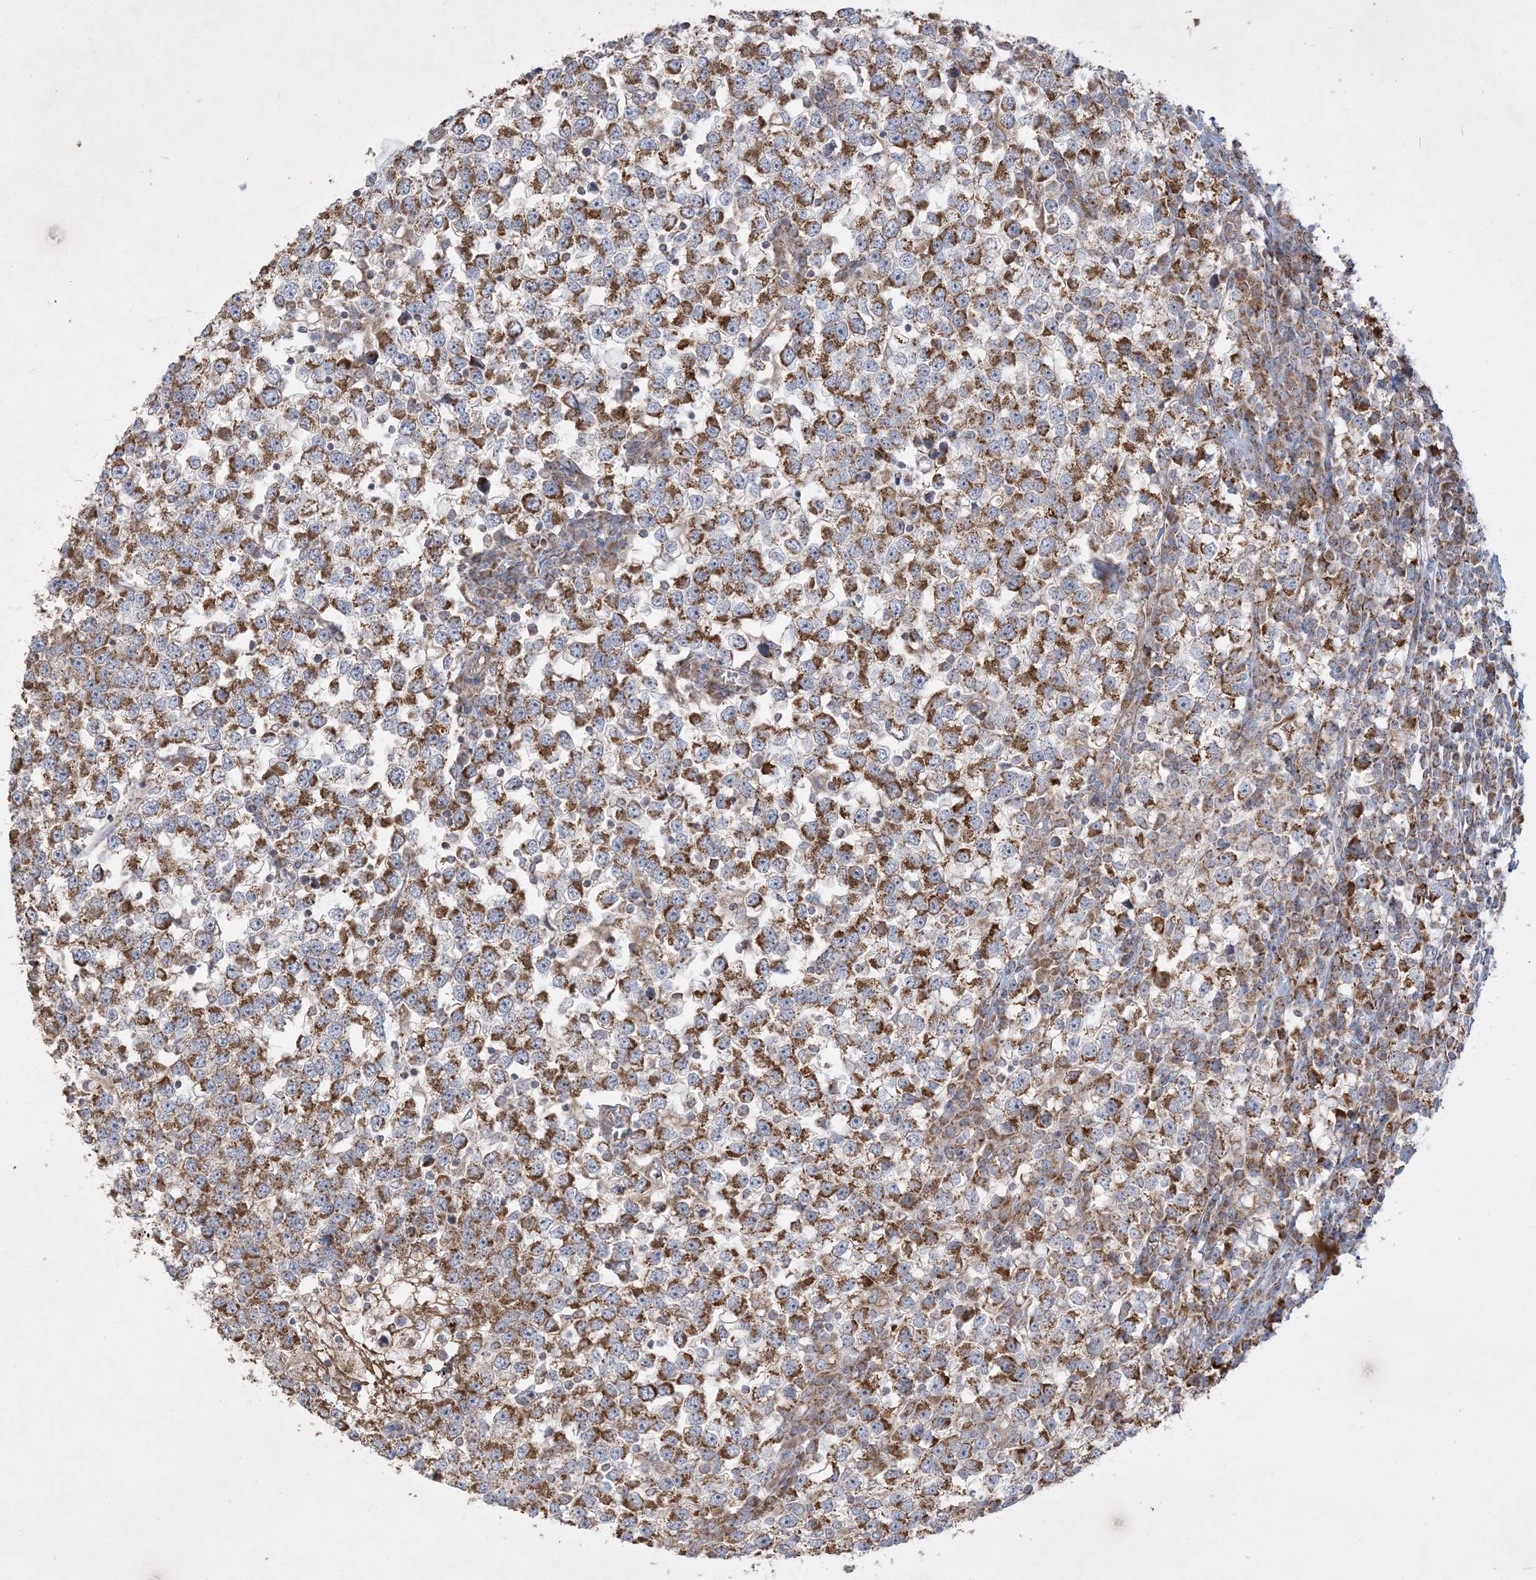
{"staining": {"intensity": "moderate", "quantity": ">75%", "location": "cytoplasmic/membranous"}, "tissue": "testis cancer", "cell_type": "Tumor cells", "image_type": "cancer", "snomed": [{"axis": "morphology", "description": "Seminoma, NOS"}, {"axis": "topography", "description": "Testis"}], "caption": "Testis seminoma tissue reveals moderate cytoplasmic/membranous positivity in approximately >75% of tumor cells", "gene": "NDUFAF3", "patient": {"sex": "male", "age": 65}}